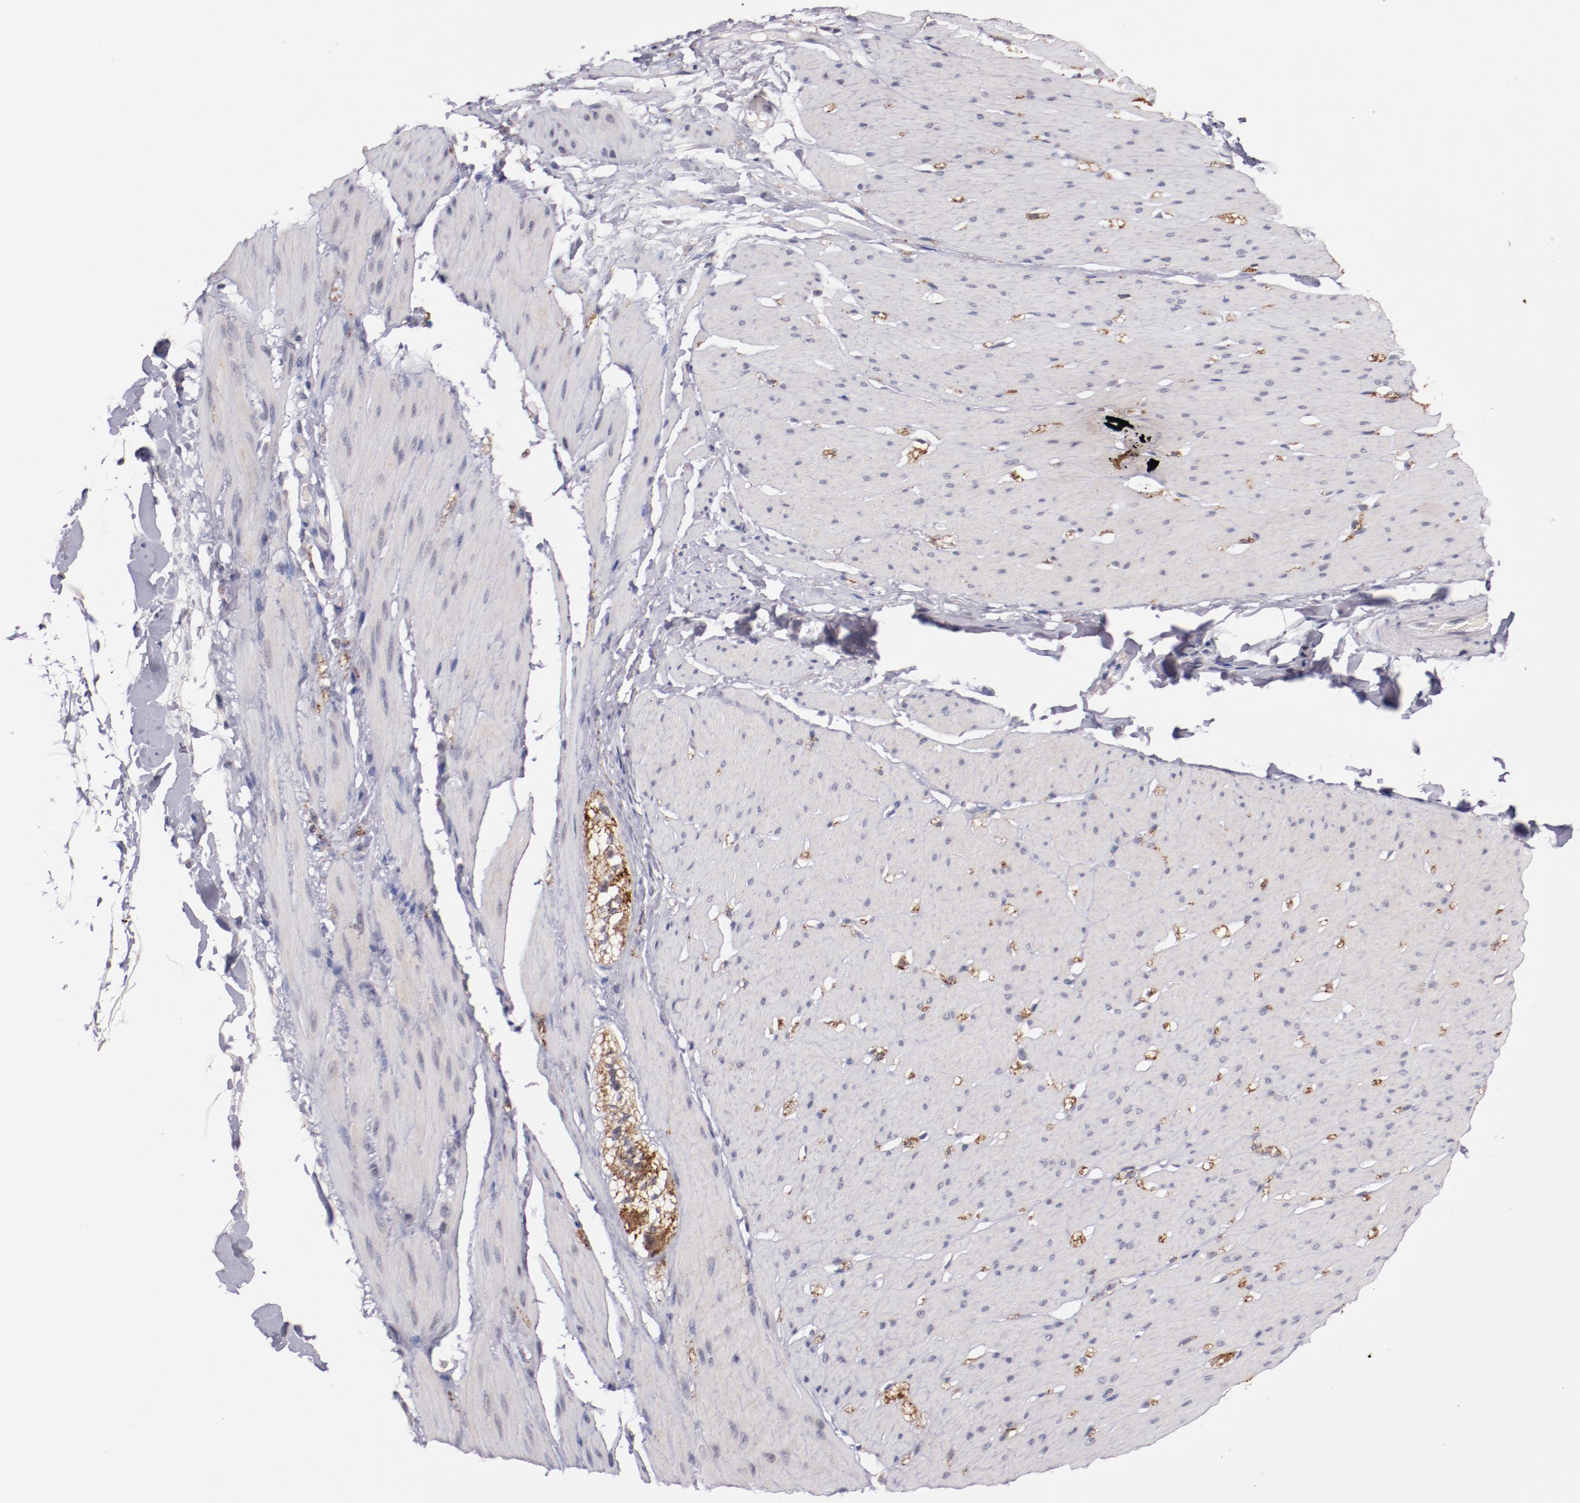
{"staining": {"intensity": "negative", "quantity": "none", "location": "none"}, "tissue": "smooth muscle", "cell_type": "Smooth muscle cells", "image_type": "normal", "snomed": [{"axis": "morphology", "description": "Normal tissue, NOS"}, {"axis": "topography", "description": "Smooth muscle"}, {"axis": "topography", "description": "Colon"}], "caption": "DAB immunohistochemical staining of normal human smooth muscle exhibits no significant expression in smooth muscle cells.", "gene": "SYP", "patient": {"sex": "male", "age": 67}}